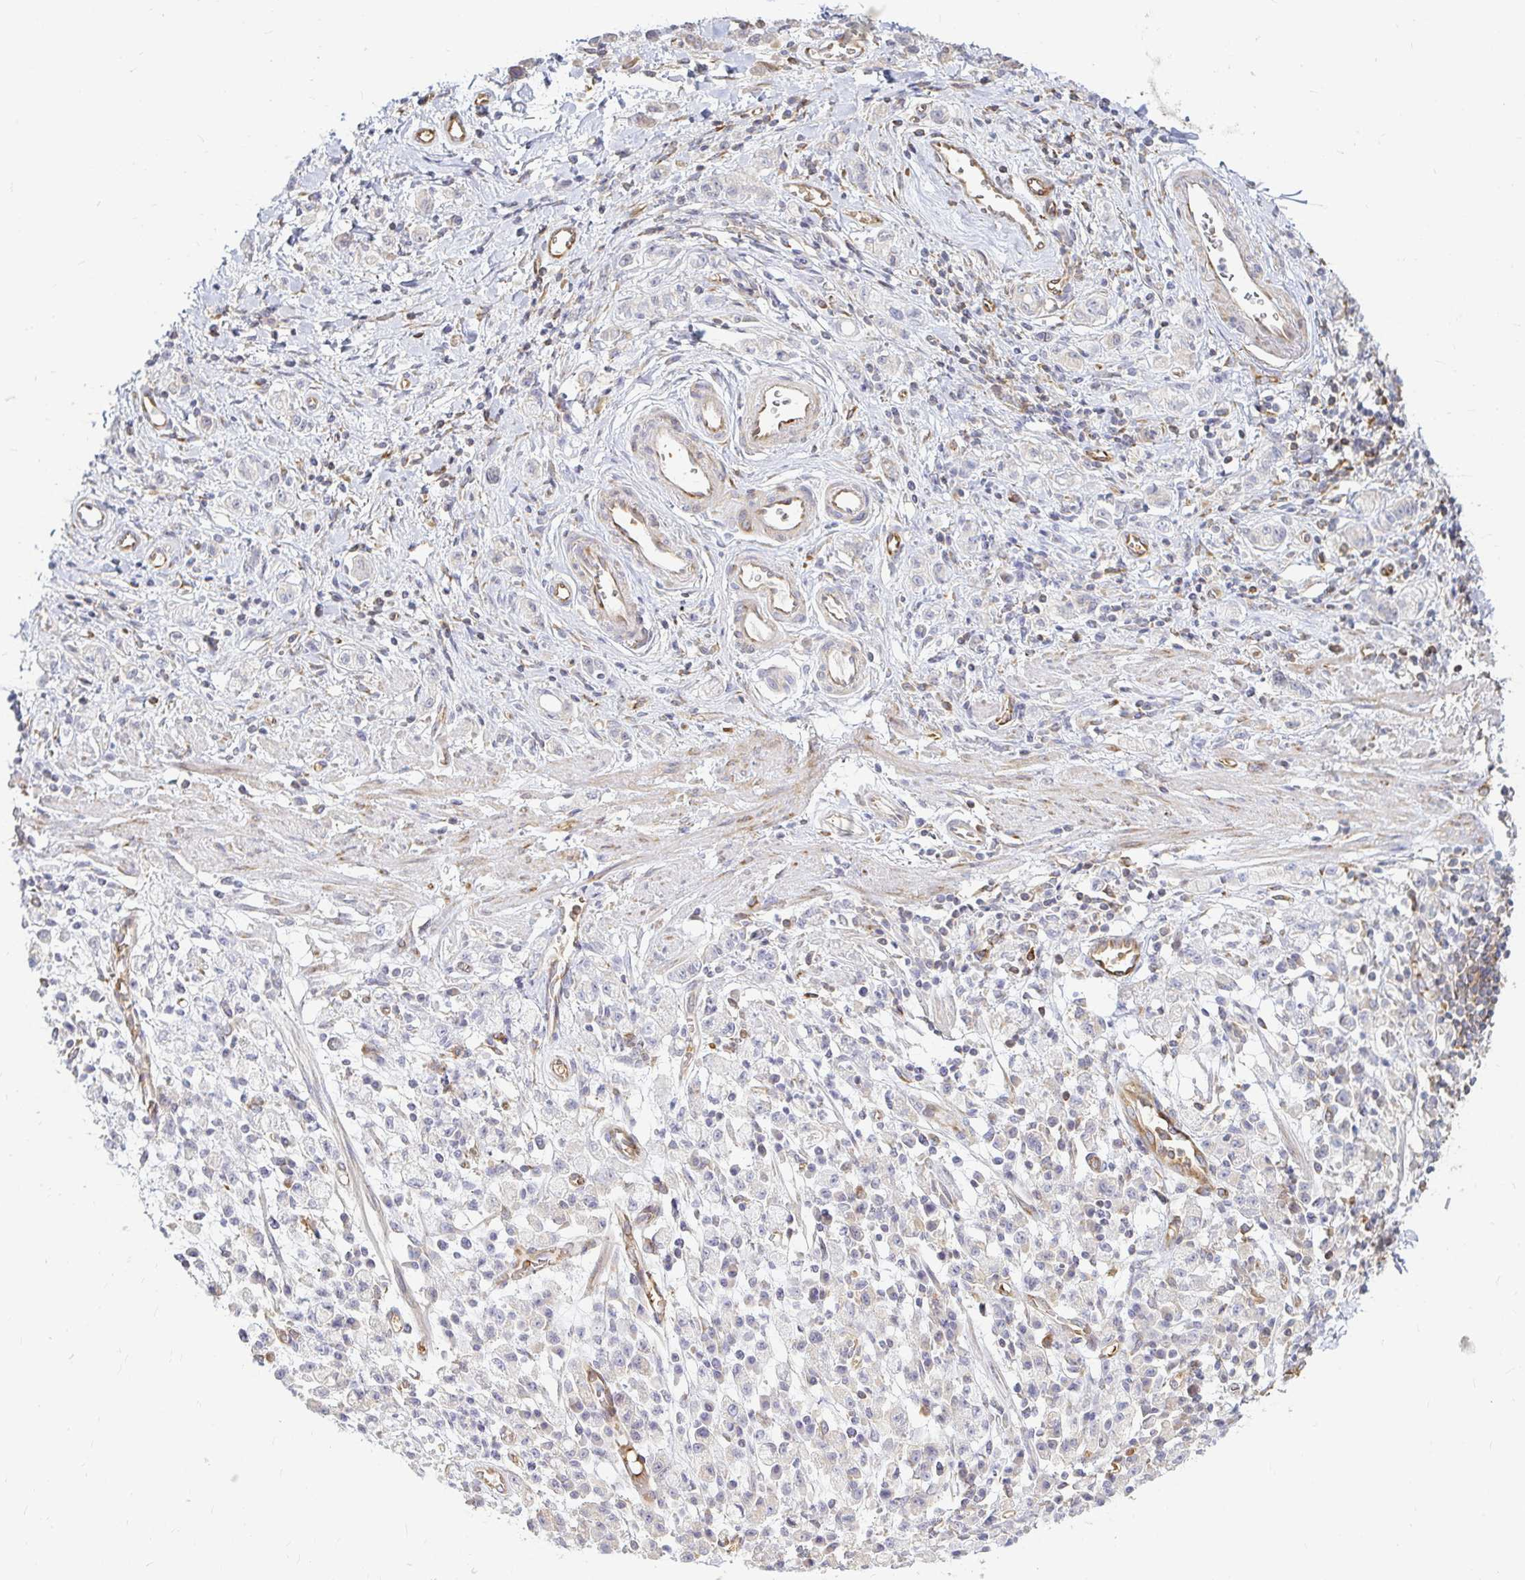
{"staining": {"intensity": "negative", "quantity": "none", "location": "none"}, "tissue": "stomach cancer", "cell_type": "Tumor cells", "image_type": "cancer", "snomed": [{"axis": "morphology", "description": "Adenocarcinoma, NOS"}, {"axis": "topography", "description": "Stomach"}], "caption": "Human stomach cancer (adenocarcinoma) stained for a protein using immunohistochemistry shows no staining in tumor cells.", "gene": "CAST", "patient": {"sex": "male", "age": 77}}